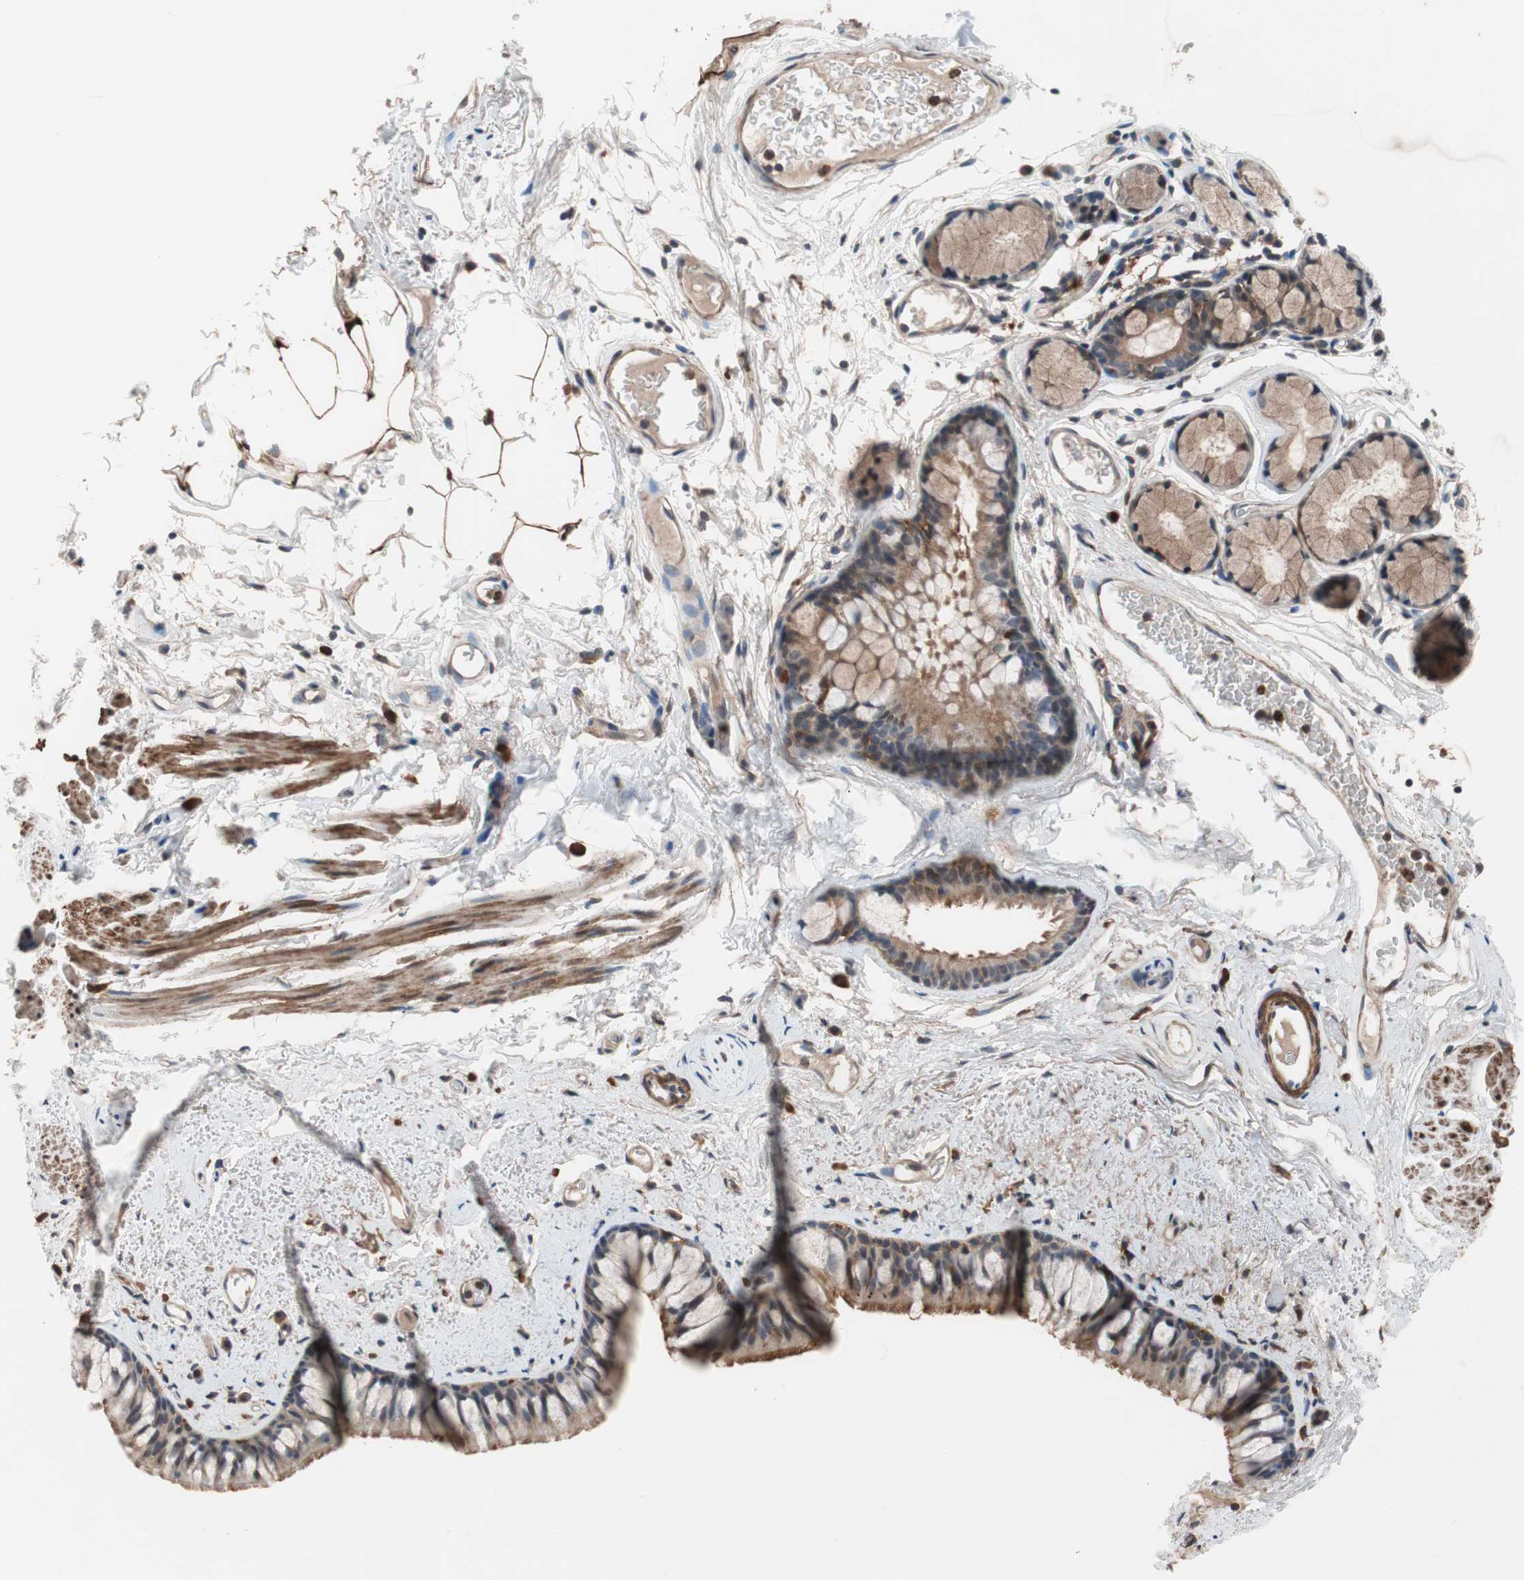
{"staining": {"intensity": "moderate", "quantity": ">75%", "location": "cytoplasmic/membranous"}, "tissue": "bronchus", "cell_type": "Respiratory epithelial cells", "image_type": "normal", "snomed": [{"axis": "morphology", "description": "Normal tissue, NOS"}, {"axis": "topography", "description": "Bronchus"}], "caption": "The image demonstrates a brown stain indicating the presence of a protein in the cytoplasmic/membranous of respiratory epithelial cells in bronchus.", "gene": "LITAF", "patient": {"sex": "female", "age": 73}}